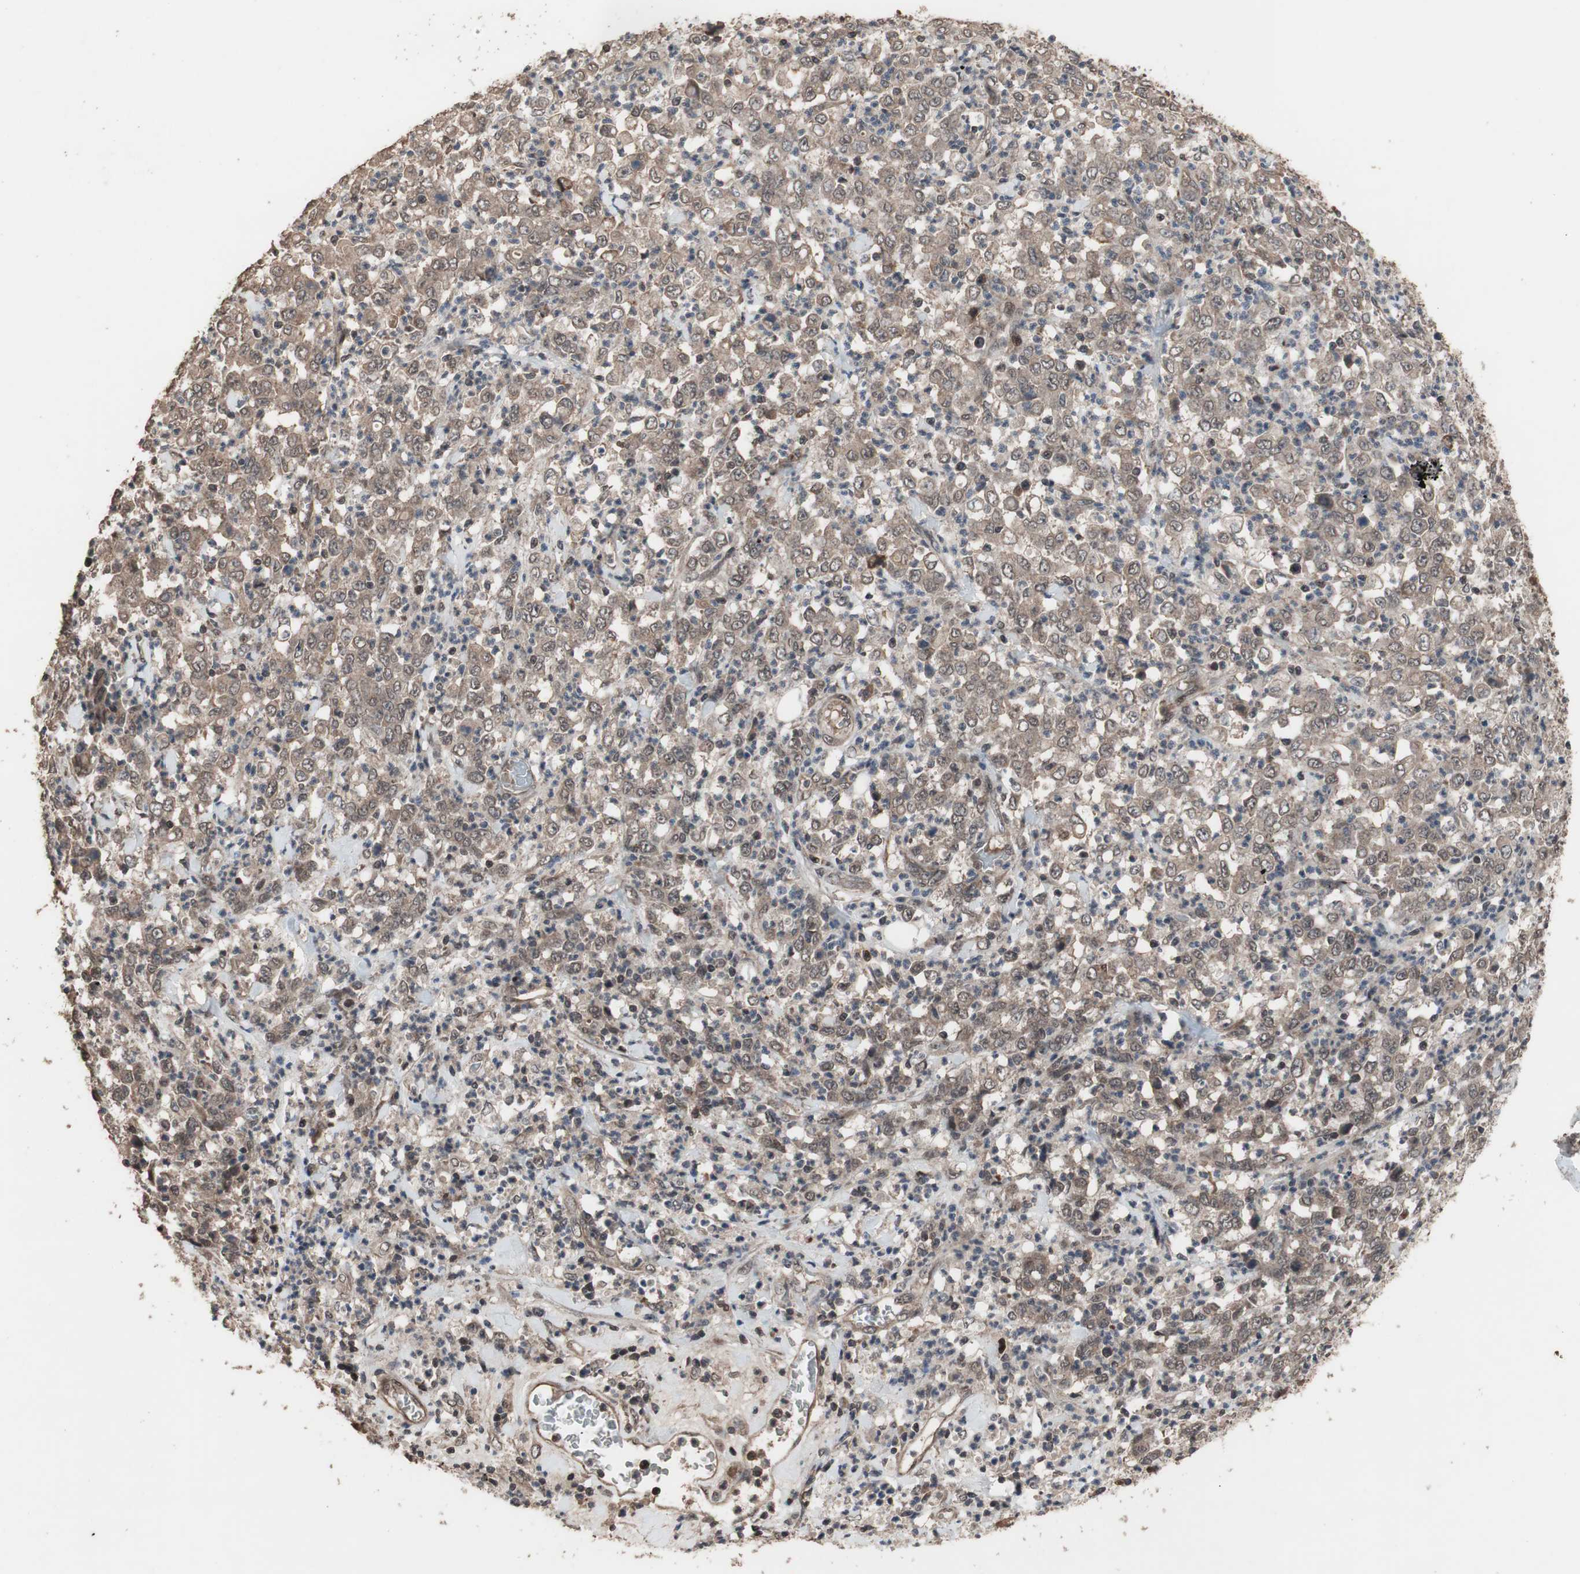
{"staining": {"intensity": "moderate", "quantity": ">75%", "location": "cytoplasmic/membranous"}, "tissue": "stomach cancer", "cell_type": "Tumor cells", "image_type": "cancer", "snomed": [{"axis": "morphology", "description": "Adenocarcinoma, NOS"}, {"axis": "topography", "description": "Stomach, lower"}], "caption": "An immunohistochemistry image of tumor tissue is shown. Protein staining in brown labels moderate cytoplasmic/membranous positivity in stomach adenocarcinoma within tumor cells.", "gene": "KANSL1", "patient": {"sex": "female", "age": 71}}